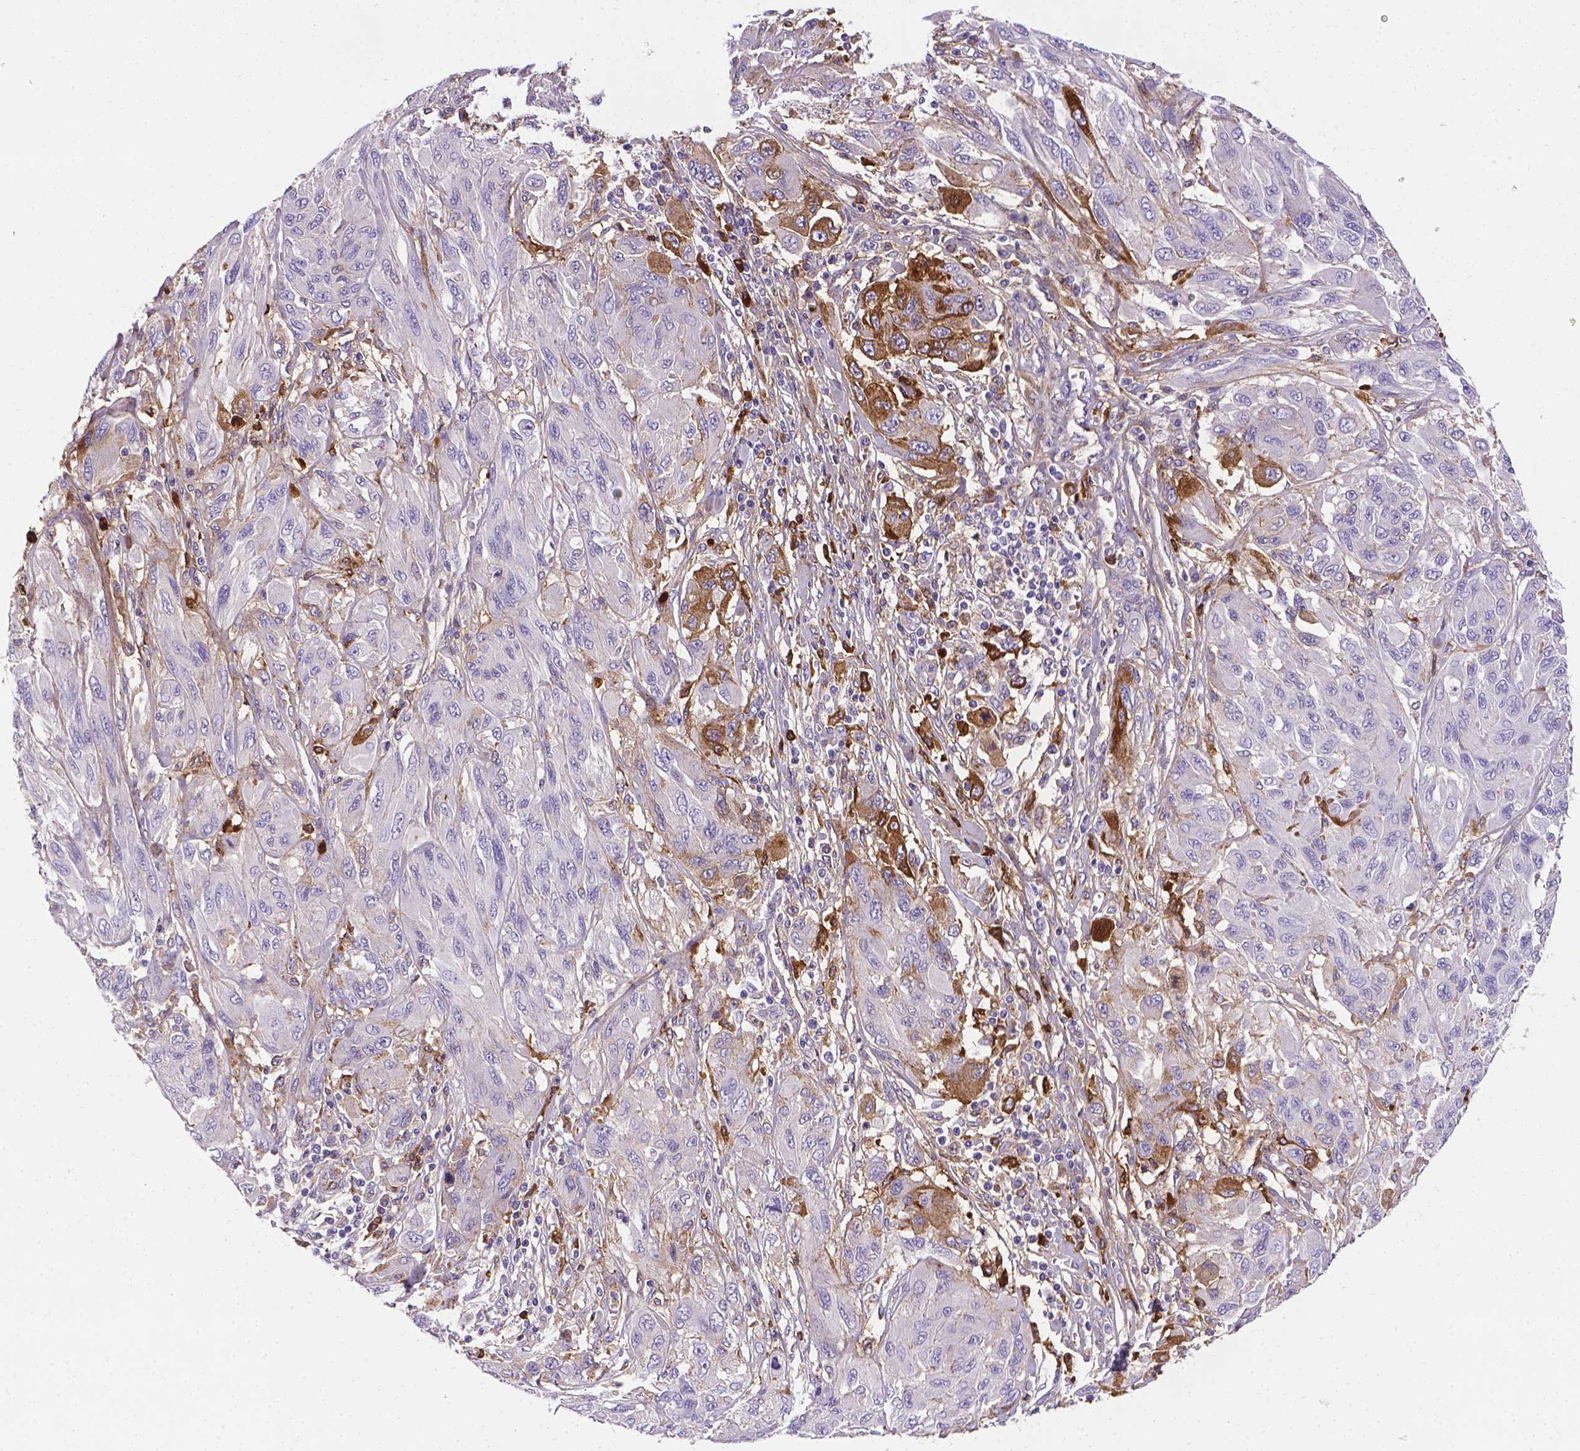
{"staining": {"intensity": "moderate", "quantity": "<25%", "location": "cytoplasmic/membranous"}, "tissue": "melanoma", "cell_type": "Tumor cells", "image_type": "cancer", "snomed": [{"axis": "morphology", "description": "Malignant melanoma, NOS"}, {"axis": "topography", "description": "Skin"}], "caption": "This is an image of immunohistochemistry (IHC) staining of malignant melanoma, which shows moderate positivity in the cytoplasmic/membranous of tumor cells.", "gene": "APOE", "patient": {"sex": "female", "age": 91}}